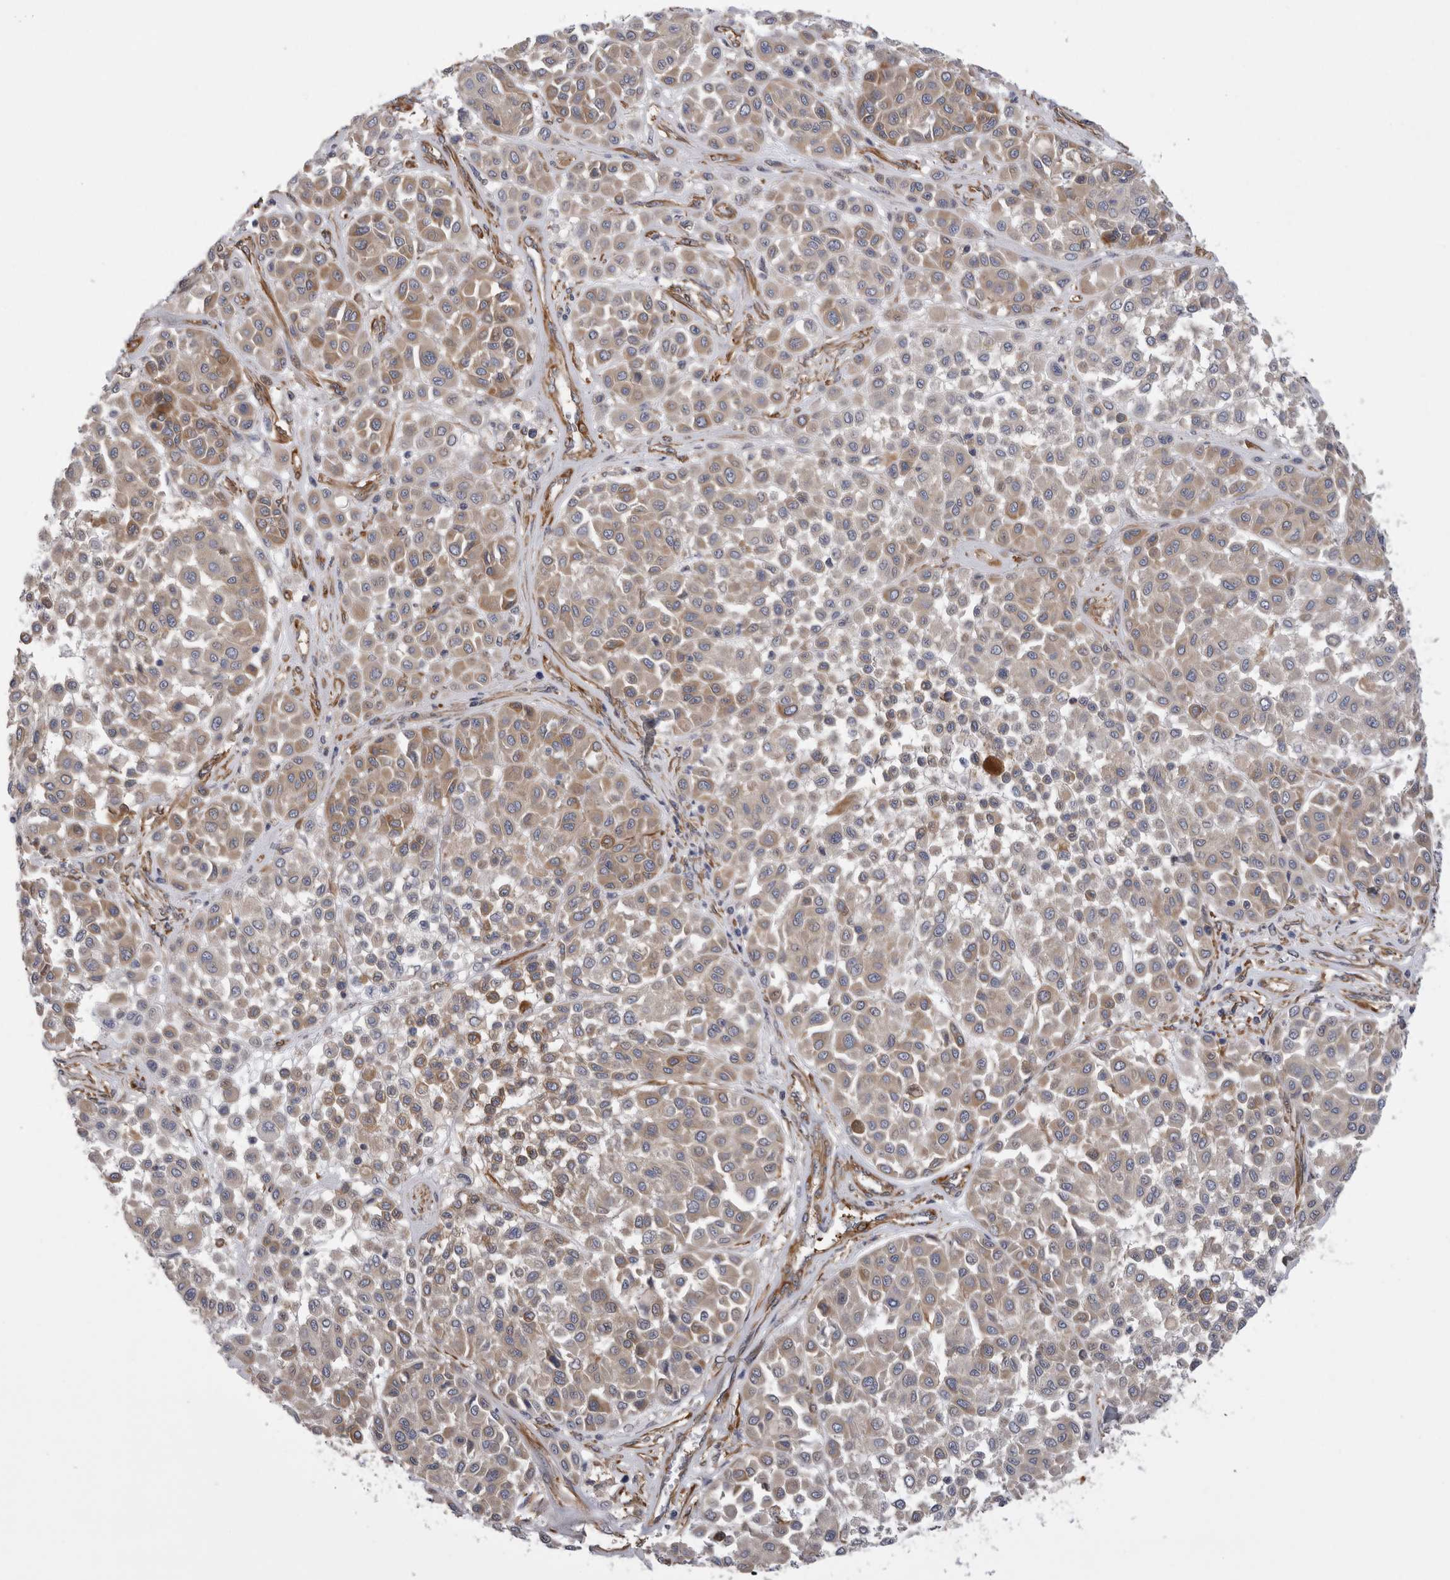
{"staining": {"intensity": "weak", "quantity": ">75%", "location": "cytoplasmic/membranous"}, "tissue": "melanoma", "cell_type": "Tumor cells", "image_type": "cancer", "snomed": [{"axis": "morphology", "description": "Malignant melanoma, Metastatic site"}, {"axis": "topography", "description": "Soft tissue"}], "caption": "A brown stain shows weak cytoplasmic/membranous staining of a protein in melanoma tumor cells.", "gene": "EPRS1", "patient": {"sex": "male", "age": 41}}